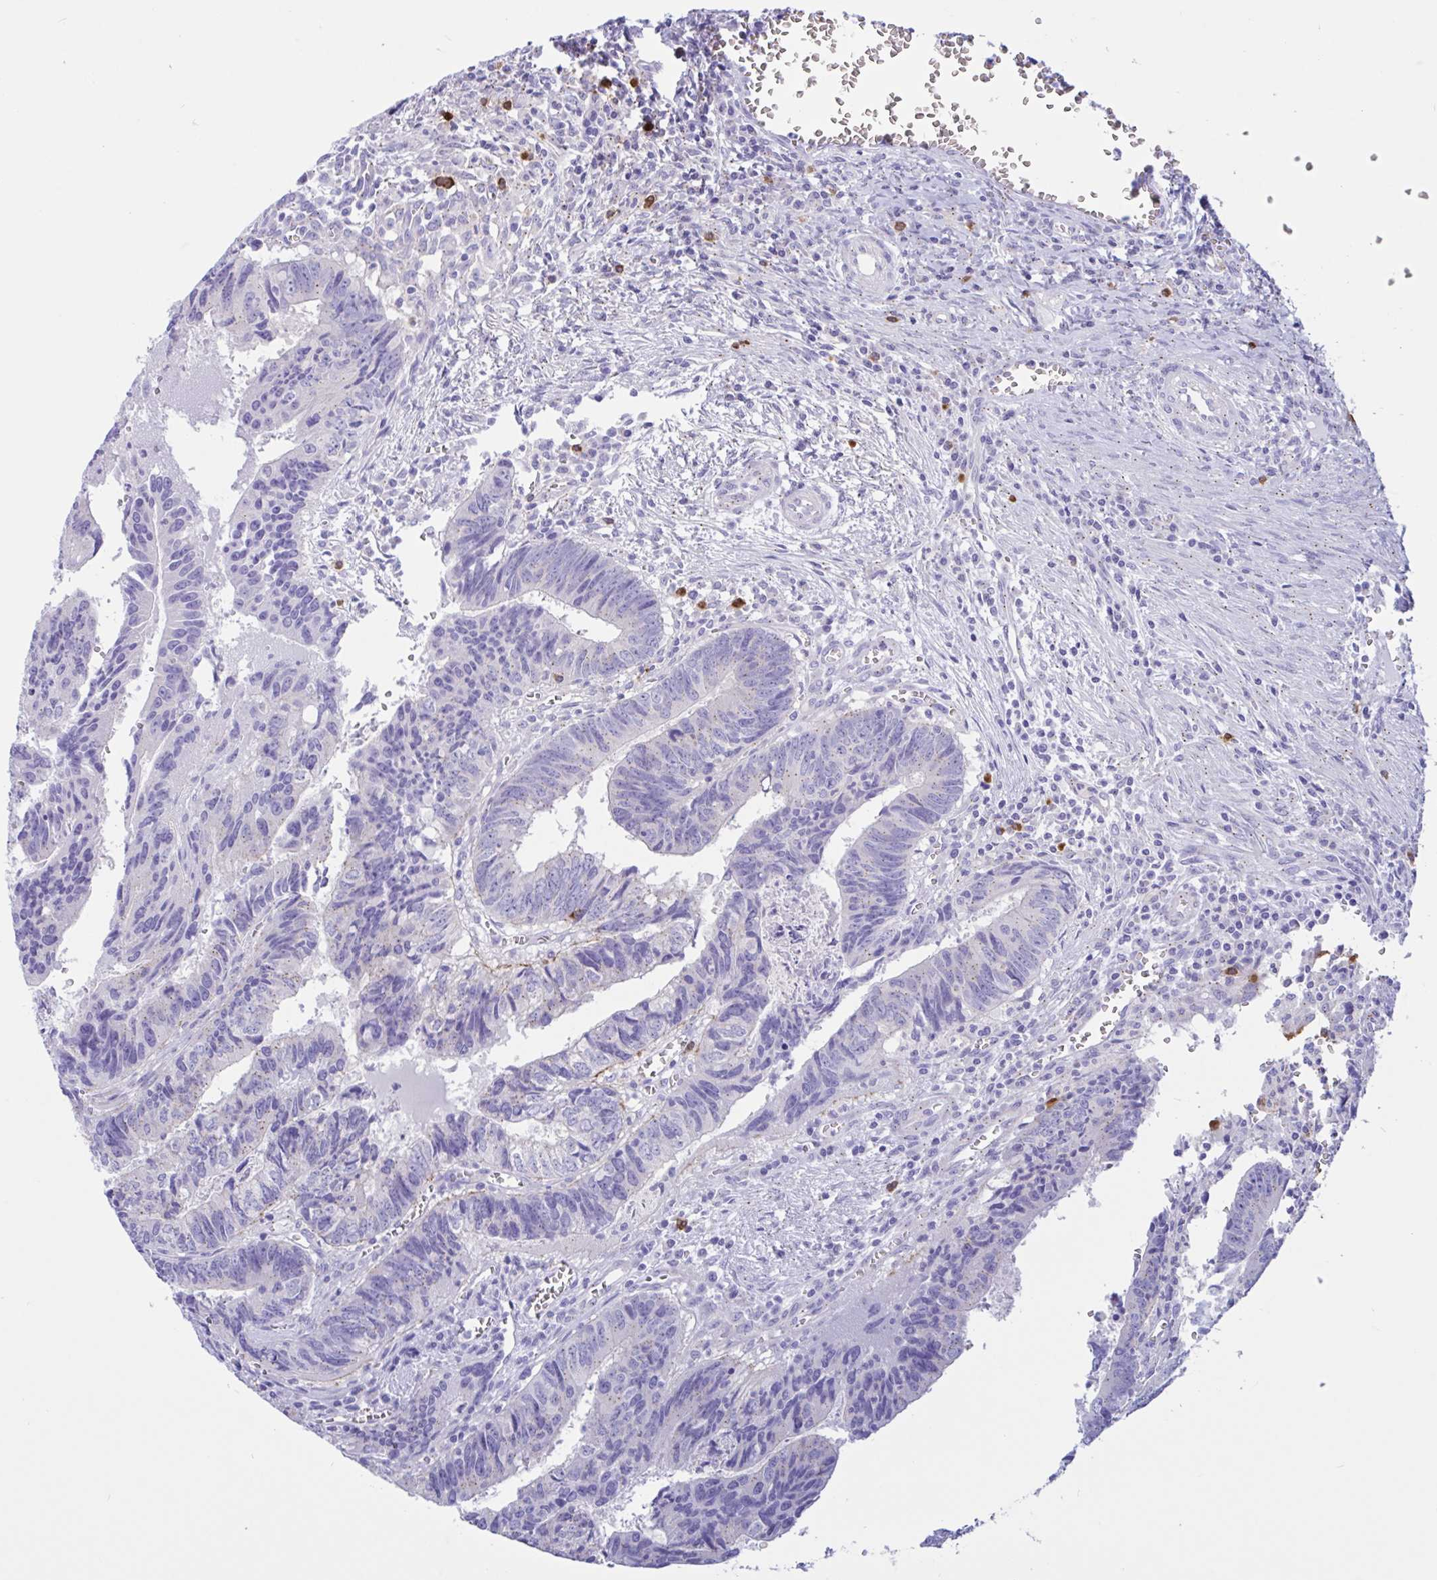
{"staining": {"intensity": "moderate", "quantity": "<25%", "location": "cytoplasmic/membranous"}, "tissue": "colorectal cancer", "cell_type": "Tumor cells", "image_type": "cancer", "snomed": [{"axis": "morphology", "description": "Adenocarcinoma, NOS"}, {"axis": "topography", "description": "Colon"}], "caption": "Immunohistochemistry (IHC) image of colorectal cancer (adenocarcinoma) stained for a protein (brown), which exhibits low levels of moderate cytoplasmic/membranous staining in about <25% of tumor cells.", "gene": "RNASE3", "patient": {"sex": "male", "age": 86}}